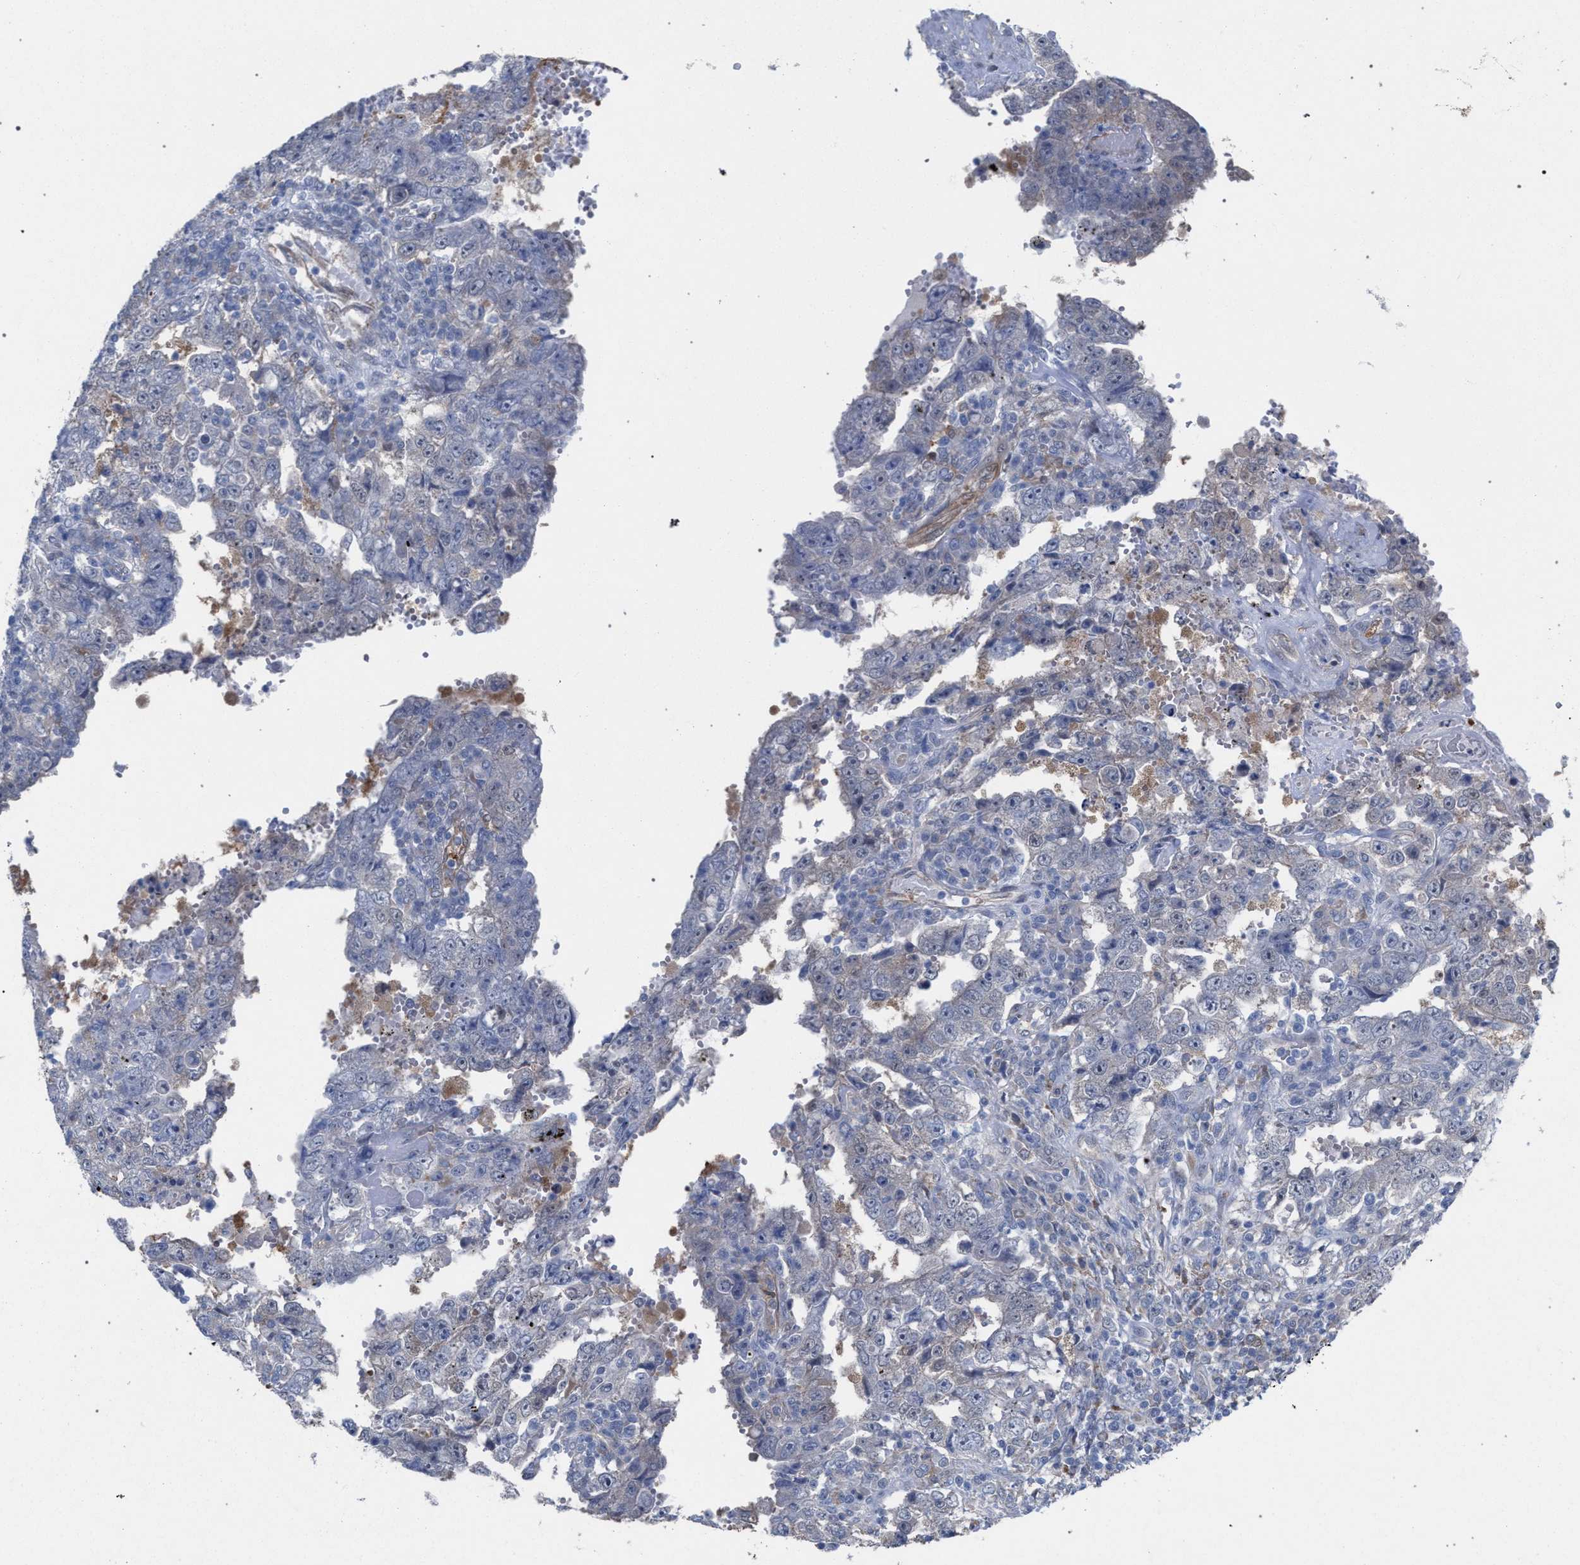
{"staining": {"intensity": "negative", "quantity": "none", "location": "none"}, "tissue": "testis cancer", "cell_type": "Tumor cells", "image_type": "cancer", "snomed": [{"axis": "morphology", "description": "Carcinoma, Embryonal, NOS"}, {"axis": "topography", "description": "Testis"}], "caption": "The image exhibits no significant positivity in tumor cells of testis cancer (embryonal carcinoma).", "gene": "FHOD3", "patient": {"sex": "male", "age": 26}}